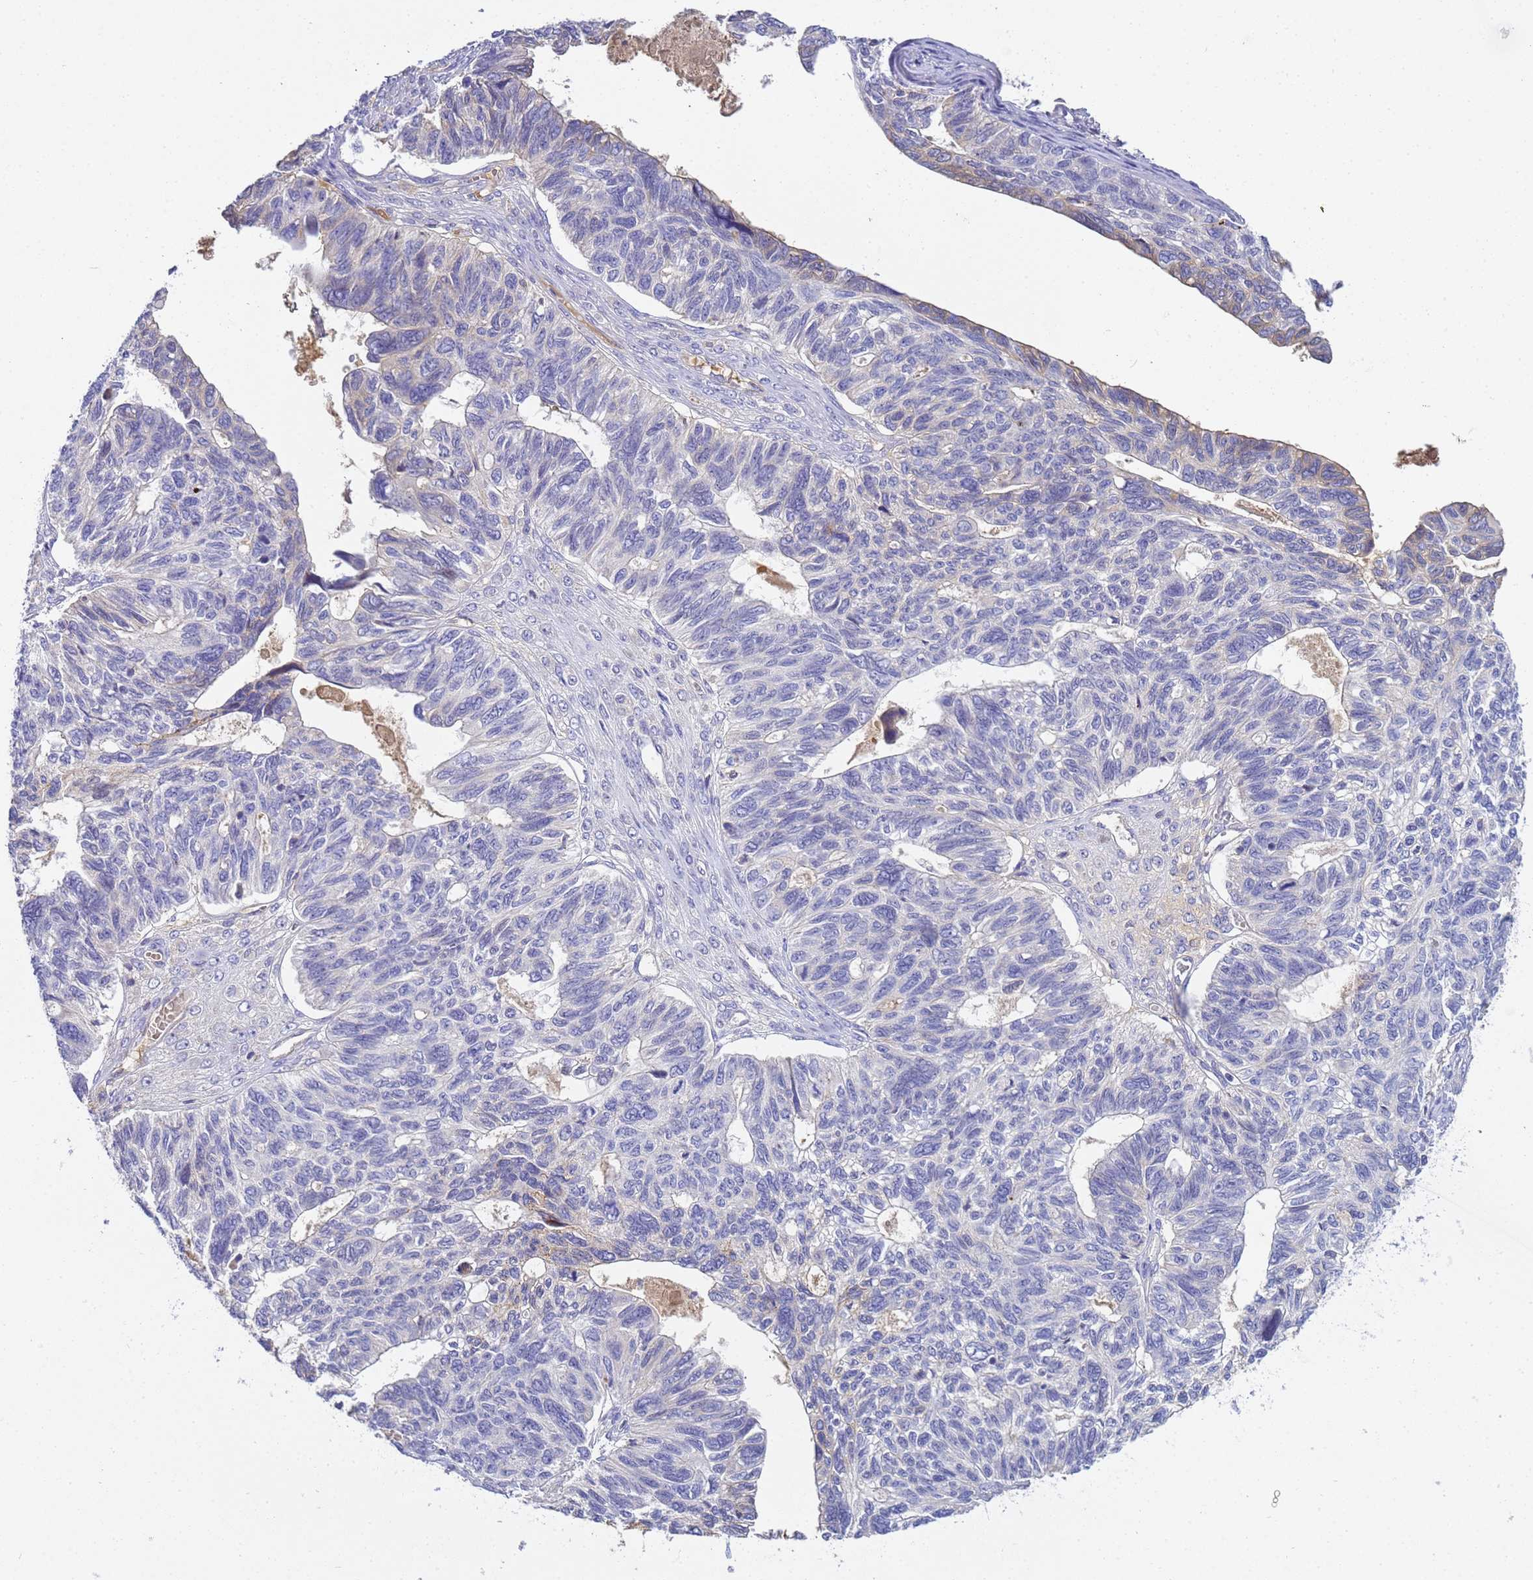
{"staining": {"intensity": "negative", "quantity": "none", "location": "none"}, "tissue": "ovarian cancer", "cell_type": "Tumor cells", "image_type": "cancer", "snomed": [{"axis": "morphology", "description": "Cystadenocarcinoma, serous, NOS"}, {"axis": "topography", "description": "Ovary"}], "caption": "Immunohistochemistry (IHC) histopathology image of ovarian cancer stained for a protein (brown), which shows no expression in tumor cells.", "gene": "TBCD", "patient": {"sex": "female", "age": 79}}